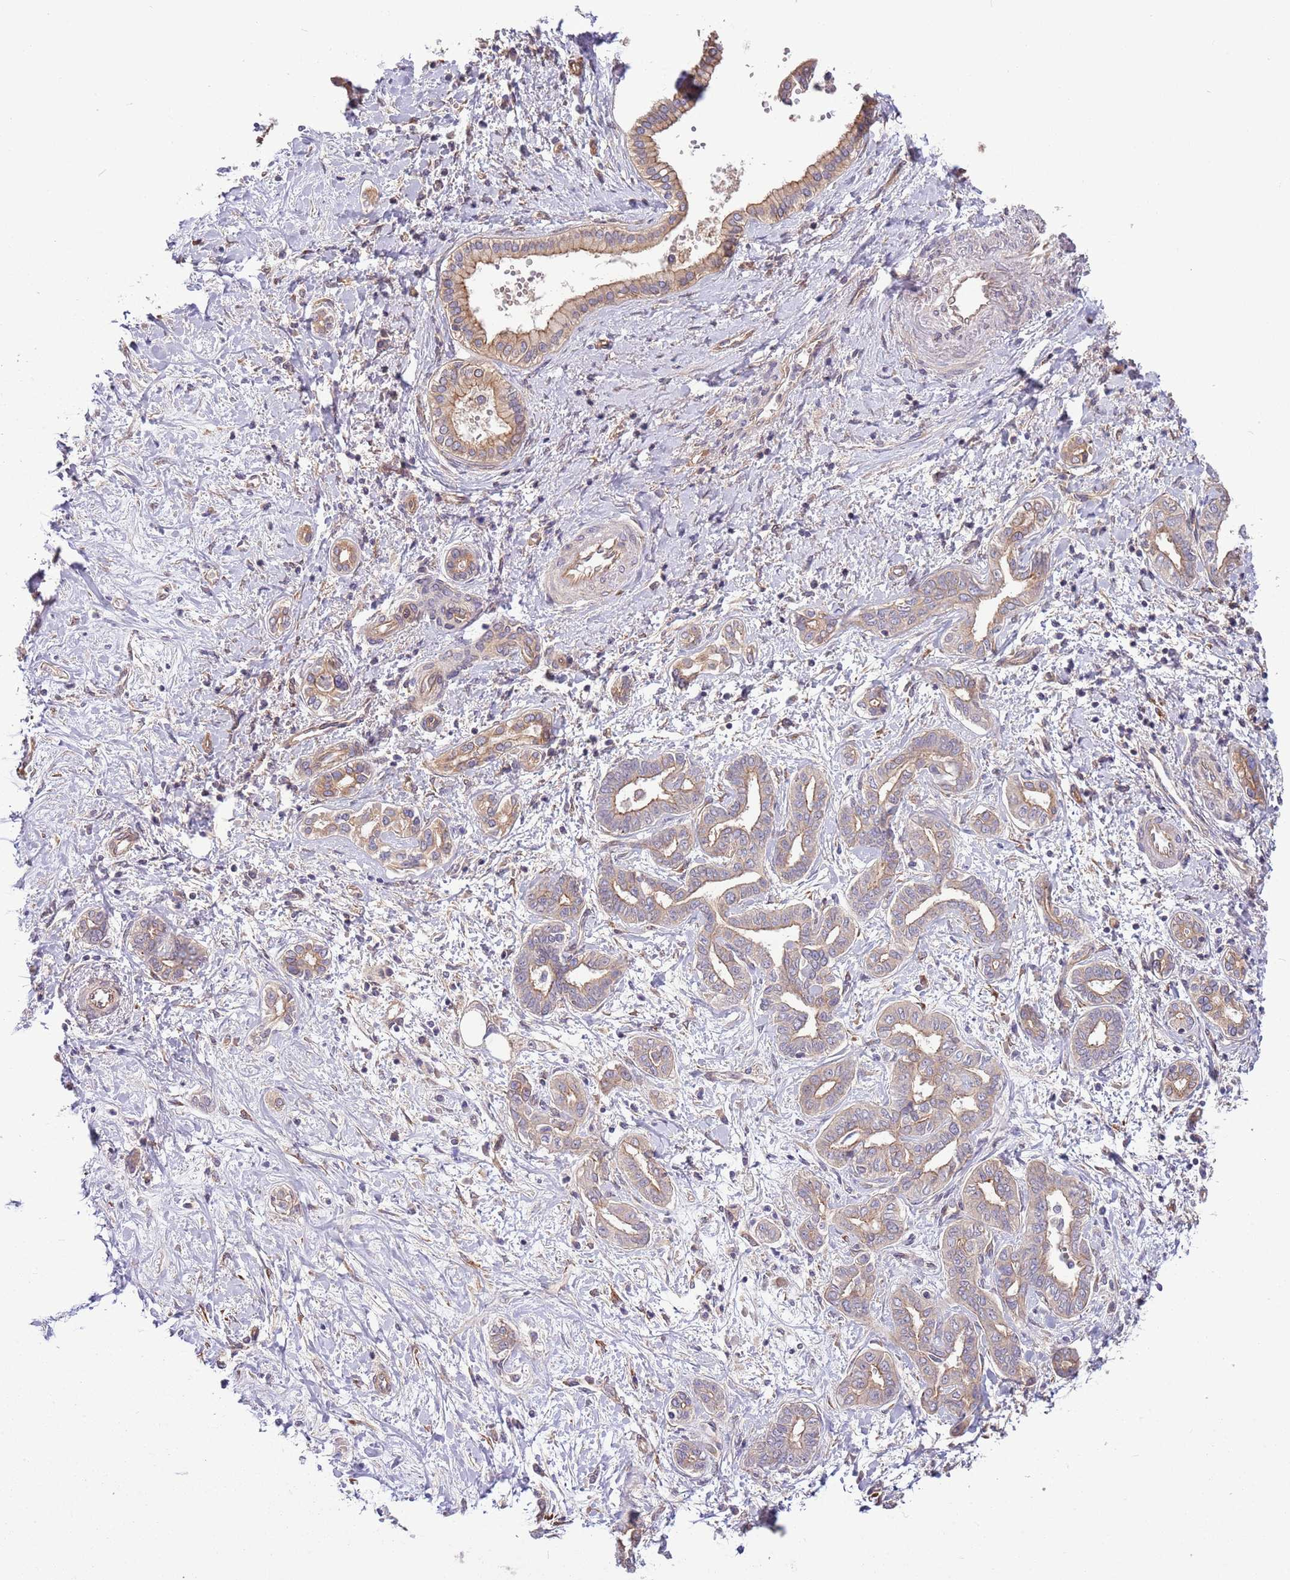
{"staining": {"intensity": "moderate", "quantity": "25%-75%", "location": "cytoplasmic/membranous"}, "tissue": "liver cancer", "cell_type": "Tumor cells", "image_type": "cancer", "snomed": [{"axis": "morphology", "description": "Cholangiocarcinoma"}, {"axis": "topography", "description": "Liver"}], "caption": "Protein expression analysis of human cholangiocarcinoma (liver) reveals moderate cytoplasmic/membranous staining in about 25%-75% of tumor cells.", "gene": "GNL1", "patient": {"sex": "female", "age": 77}}